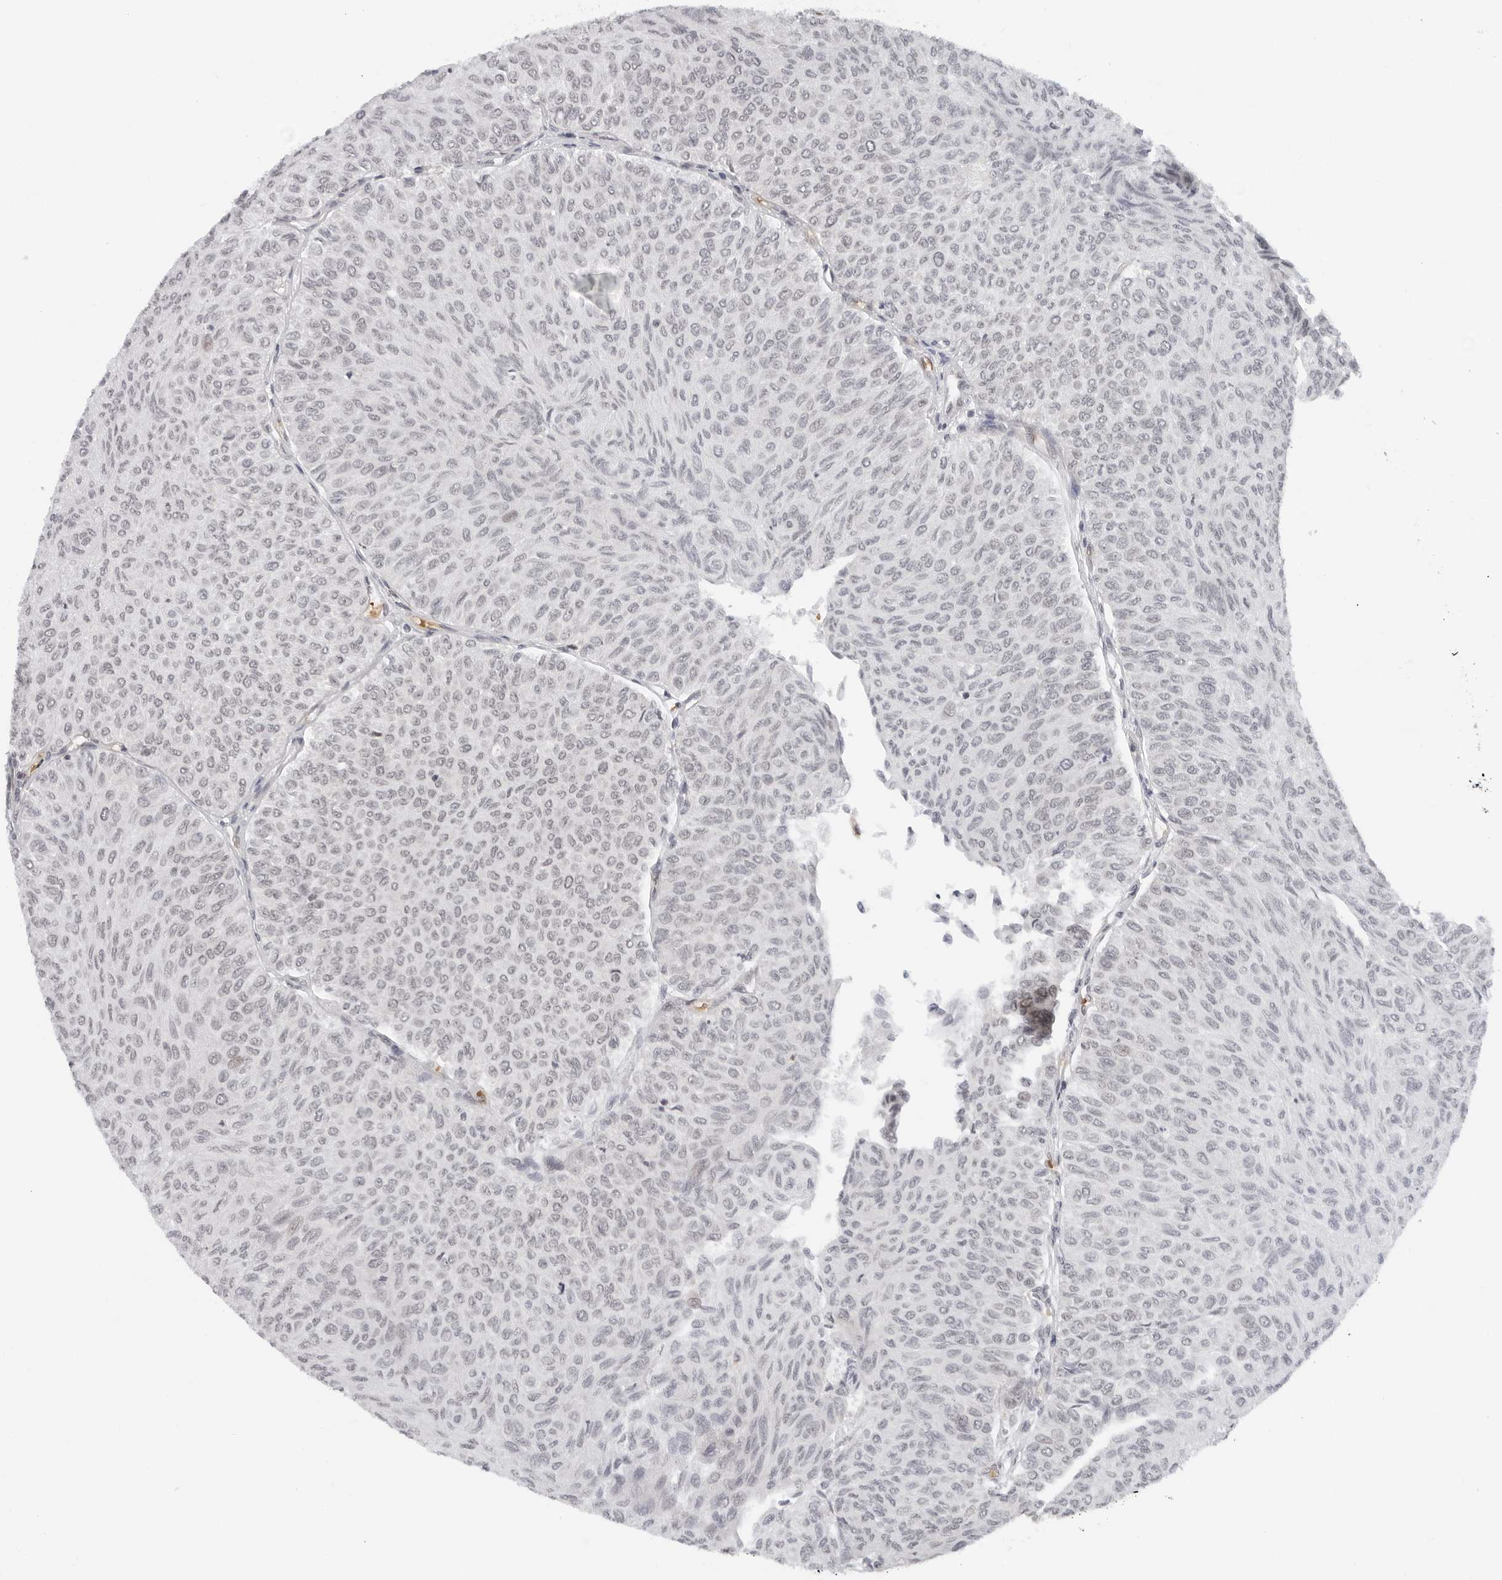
{"staining": {"intensity": "weak", "quantity": "<25%", "location": "nuclear"}, "tissue": "urothelial cancer", "cell_type": "Tumor cells", "image_type": "cancer", "snomed": [{"axis": "morphology", "description": "Urothelial carcinoma, Low grade"}, {"axis": "topography", "description": "Urinary bladder"}], "caption": "This is a photomicrograph of immunohistochemistry (IHC) staining of low-grade urothelial carcinoma, which shows no expression in tumor cells. (DAB immunohistochemistry with hematoxylin counter stain).", "gene": "TOX4", "patient": {"sex": "male", "age": 78}}